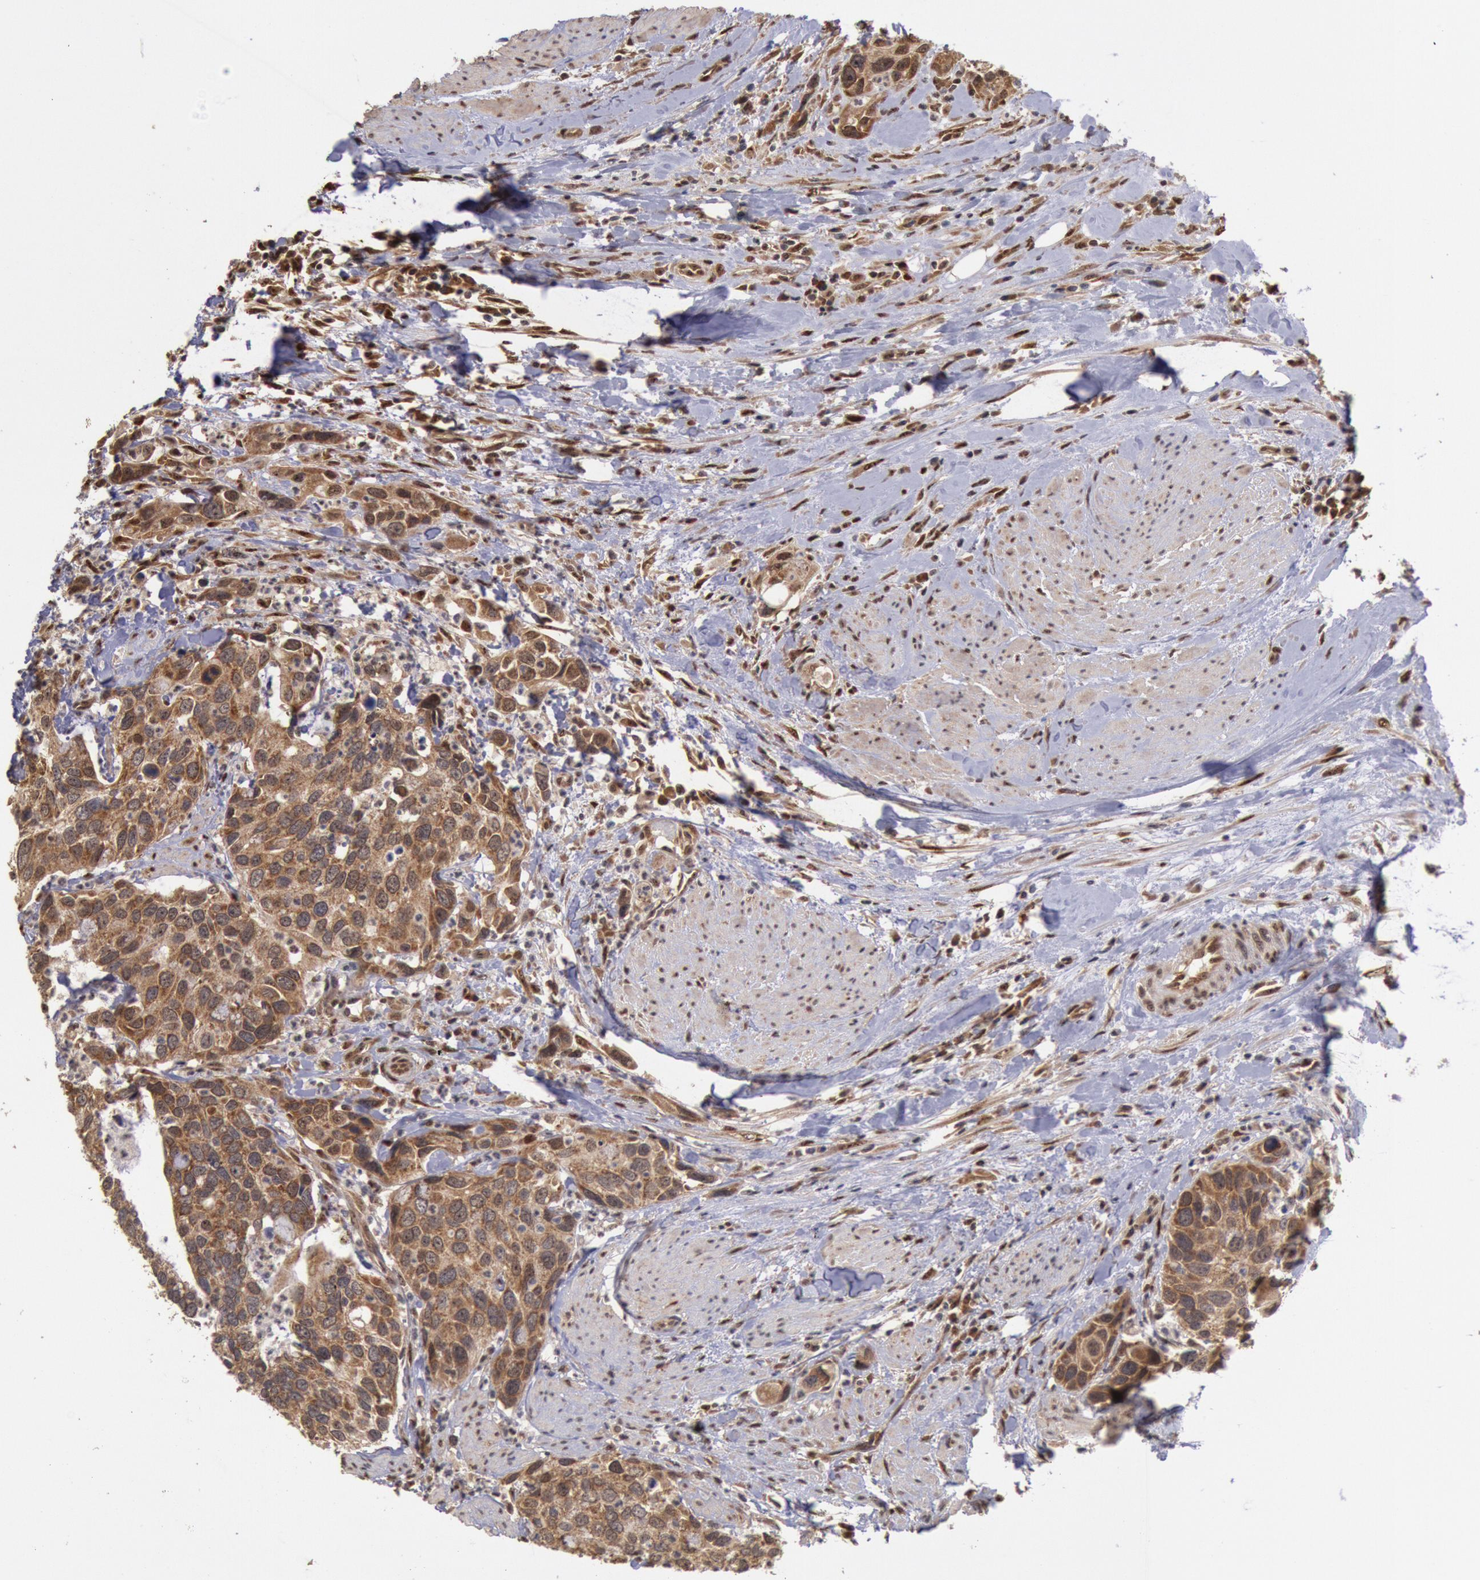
{"staining": {"intensity": "moderate", "quantity": ">75%", "location": "cytoplasmic/membranous"}, "tissue": "urothelial cancer", "cell_type": "Tumor cells", "image_type": "cancer", "snomed": [{"axis": "morphology", "description": "Urothelial carcinoma, High grade"}, {"axis": "topography", "description": "Urinary bladder"}], "caption": "Tumor cells show medium levels of moderate cytoplasmic/membranous positivity in about >75% of cells in human urothelial carcinoma (high-grade).", "gene": "STX17", "patient": {"sex": "male", "age": 66}}